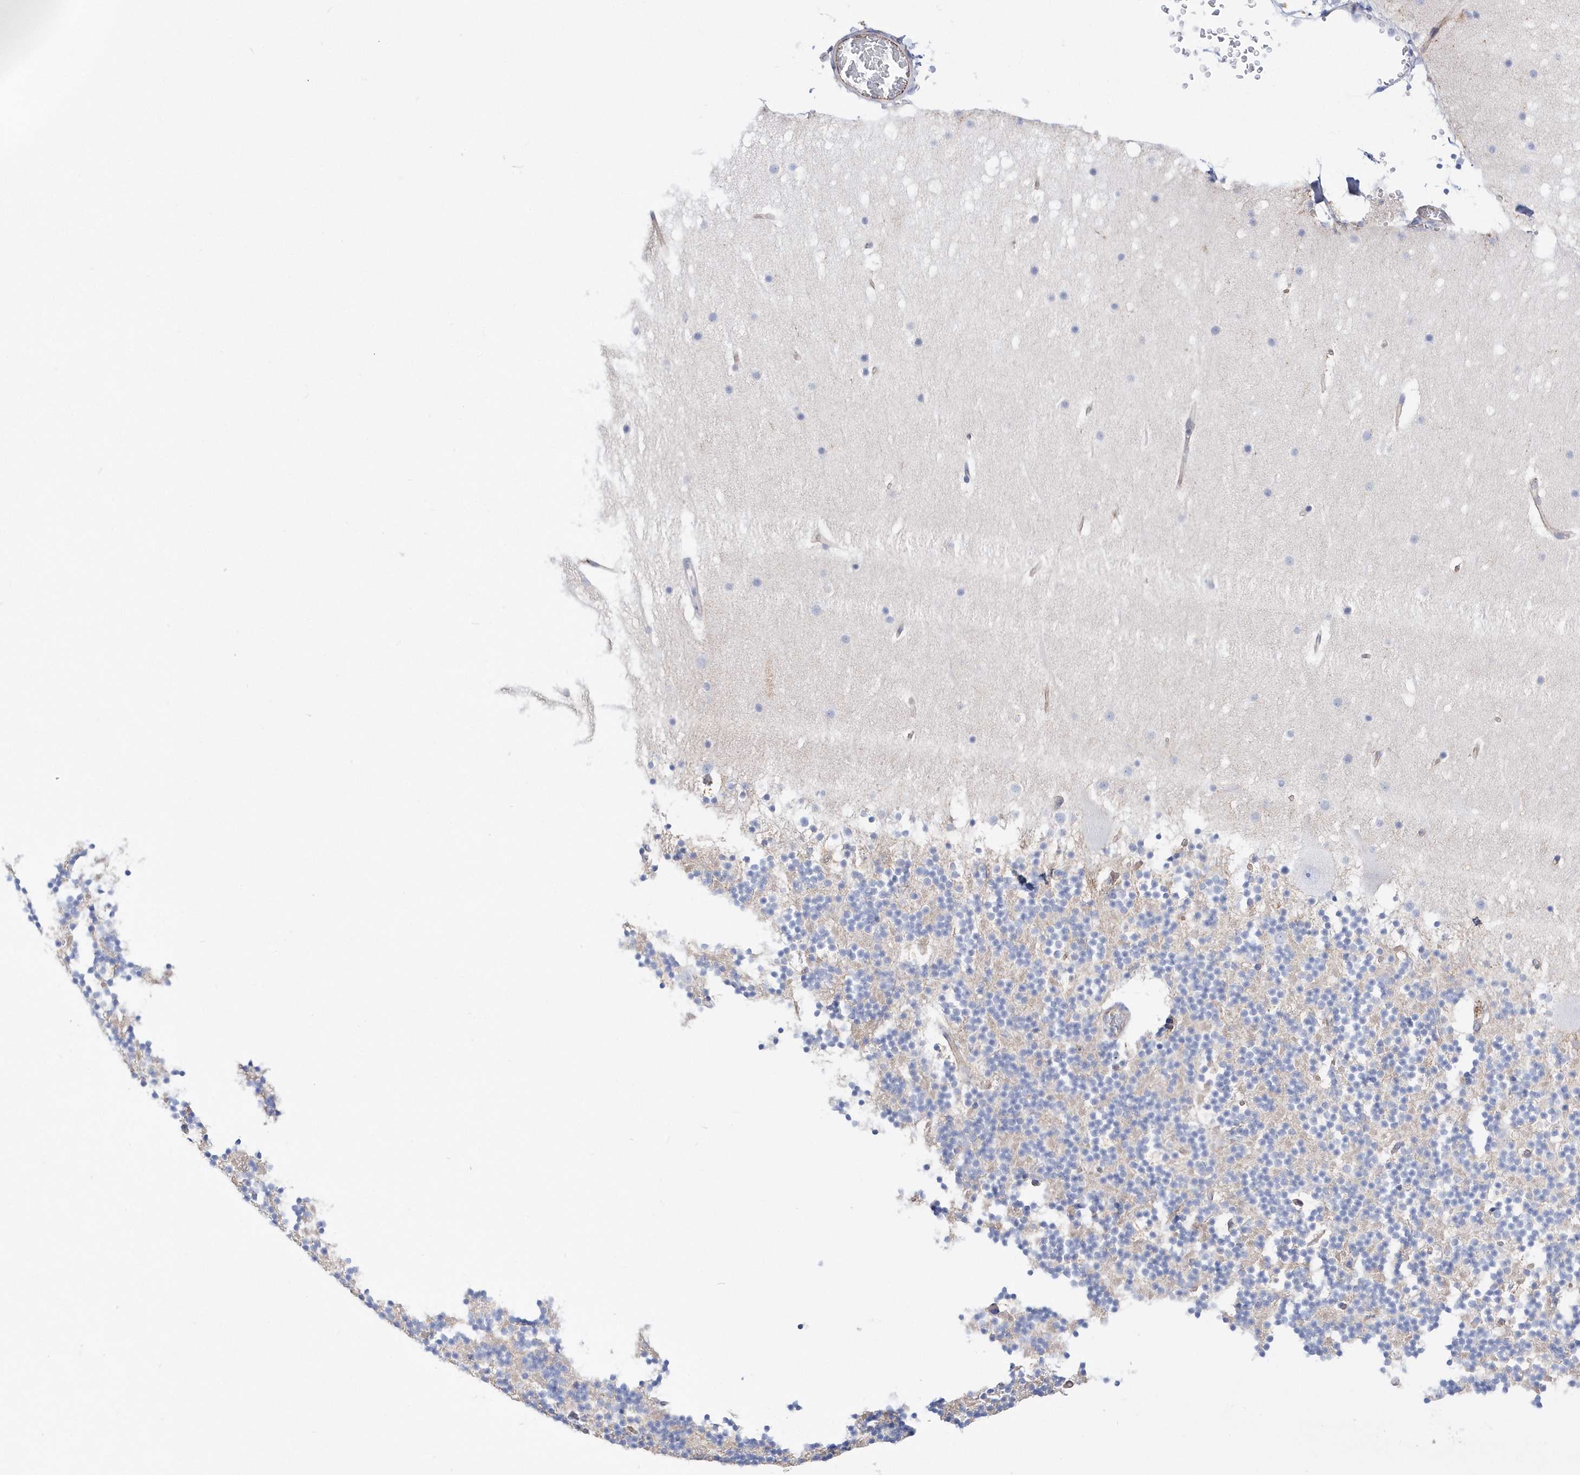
{"staining": {"intensity": "negative", "quantity": "none", "location": "none"}, "tissue": "cerebellum", "cell_type": "Cells in granular layer", "image_type": "normal", "snomed": [{"axis": "morphology", "description": "Normal tissue, NOS"}, {"axis": "topography", "description": "Cerebellum"}], "caption": "This is an IHC photomicrograph of normal human cerebellum. There is no staining in cells in granular layer.", "gene": "TMCO6", "patient": {"sex": "male", "age": 57}}